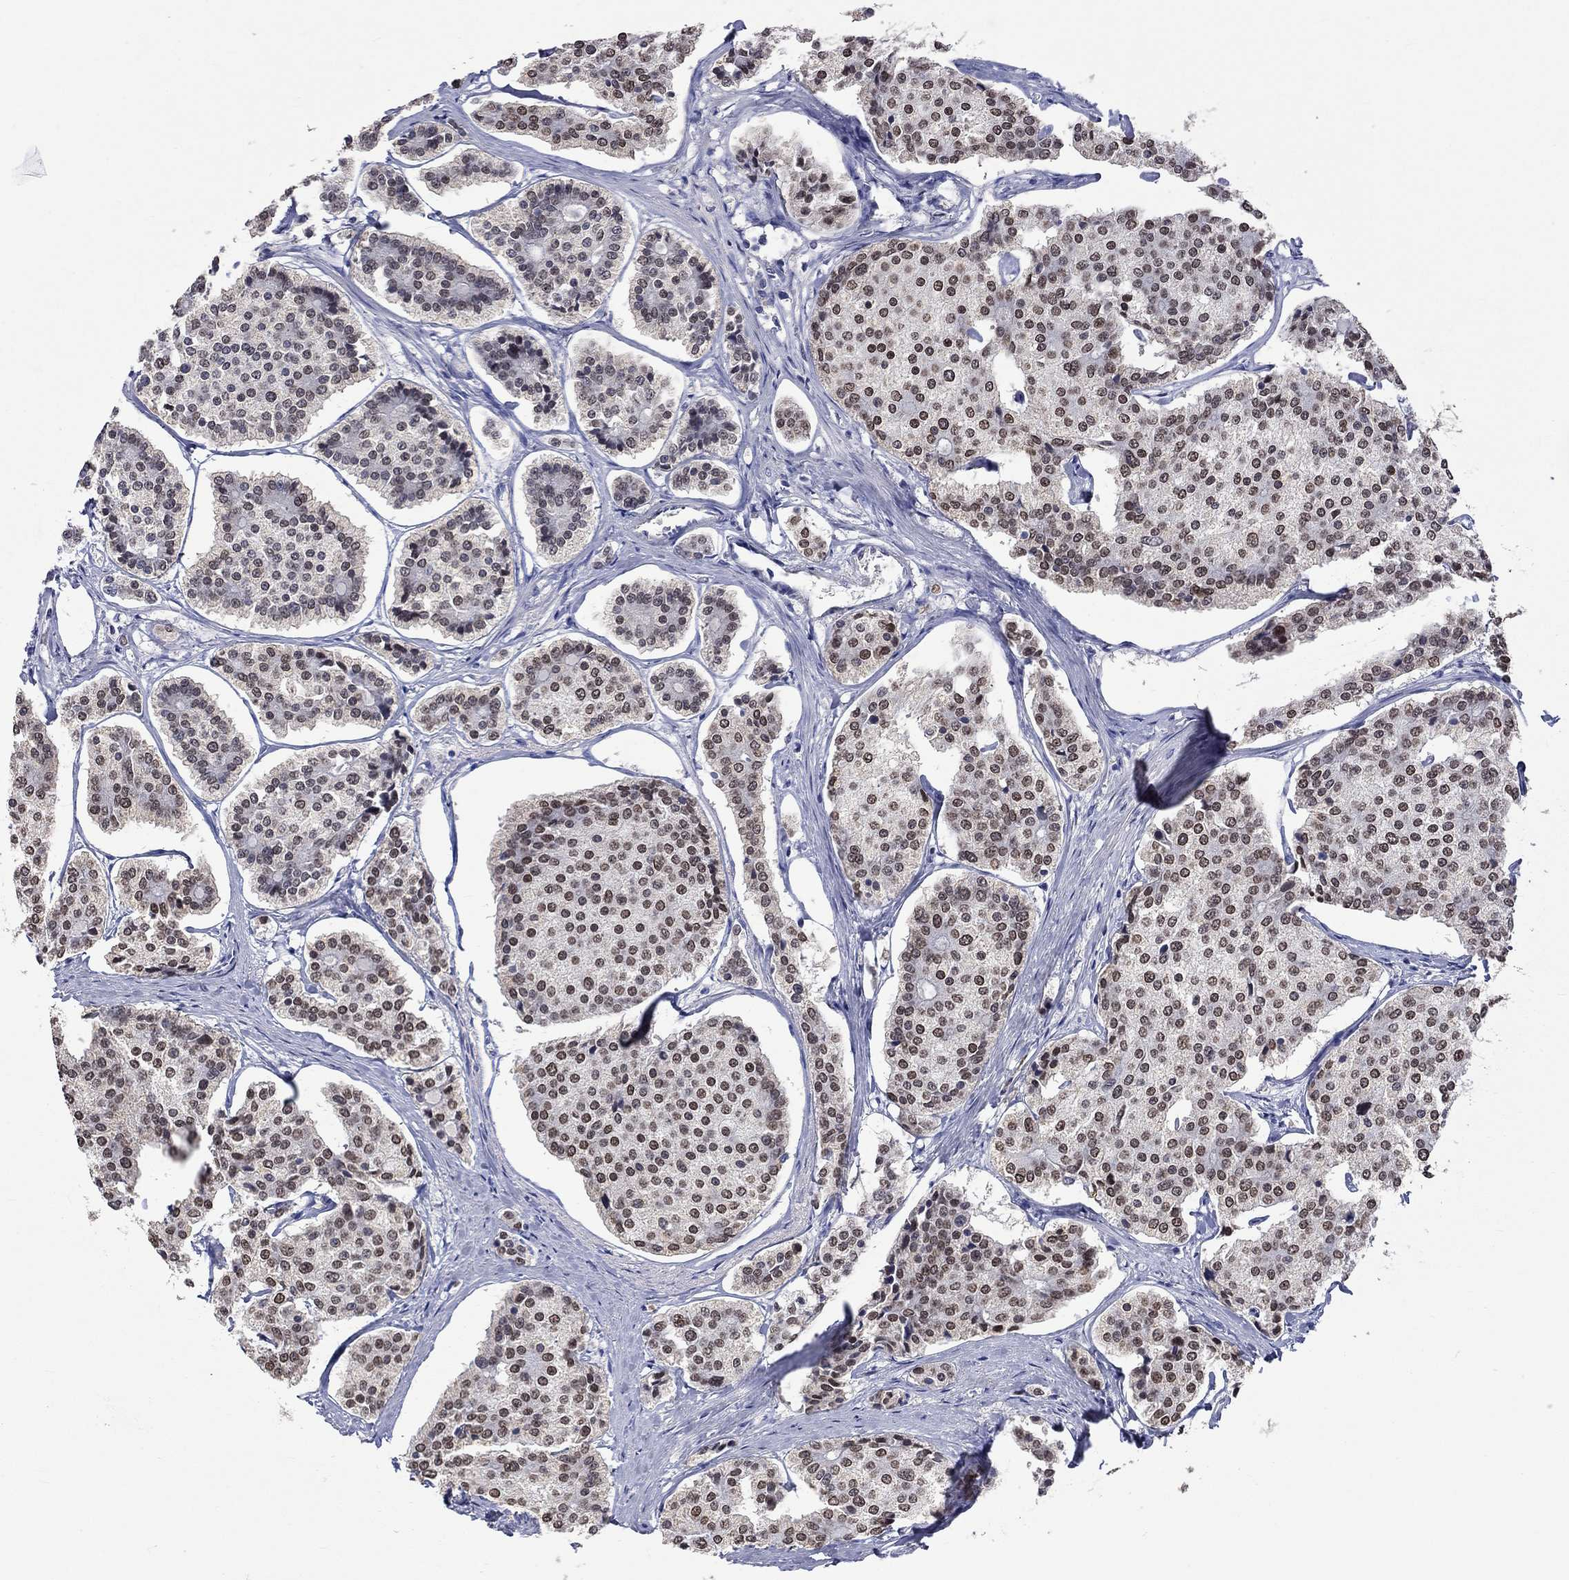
{"staining": {"intensity": "moderate", "quantity": "25%-75%", "location": "nuclear"}, "tissue": "carcinoid", "cell_type": "Tumor cells", "image_type": "cancer", "snomed": [{"axis": "morphology", "description": "Carcinoid, malignant, NOS"}, {"axis": "topography", "description": "Small intestine"}], "caption": "DAB (3,3'-diaminobenzidine) immunohistochemical staining of carcinoid displays moderate nuclear protein expression in approximately 25%-75% of tumor cells. (brown staining indicates protein expression, while blue staining denotes nuclei).", "gene": "LRFN4", "patient": {"sex": "female", "age": 65}}